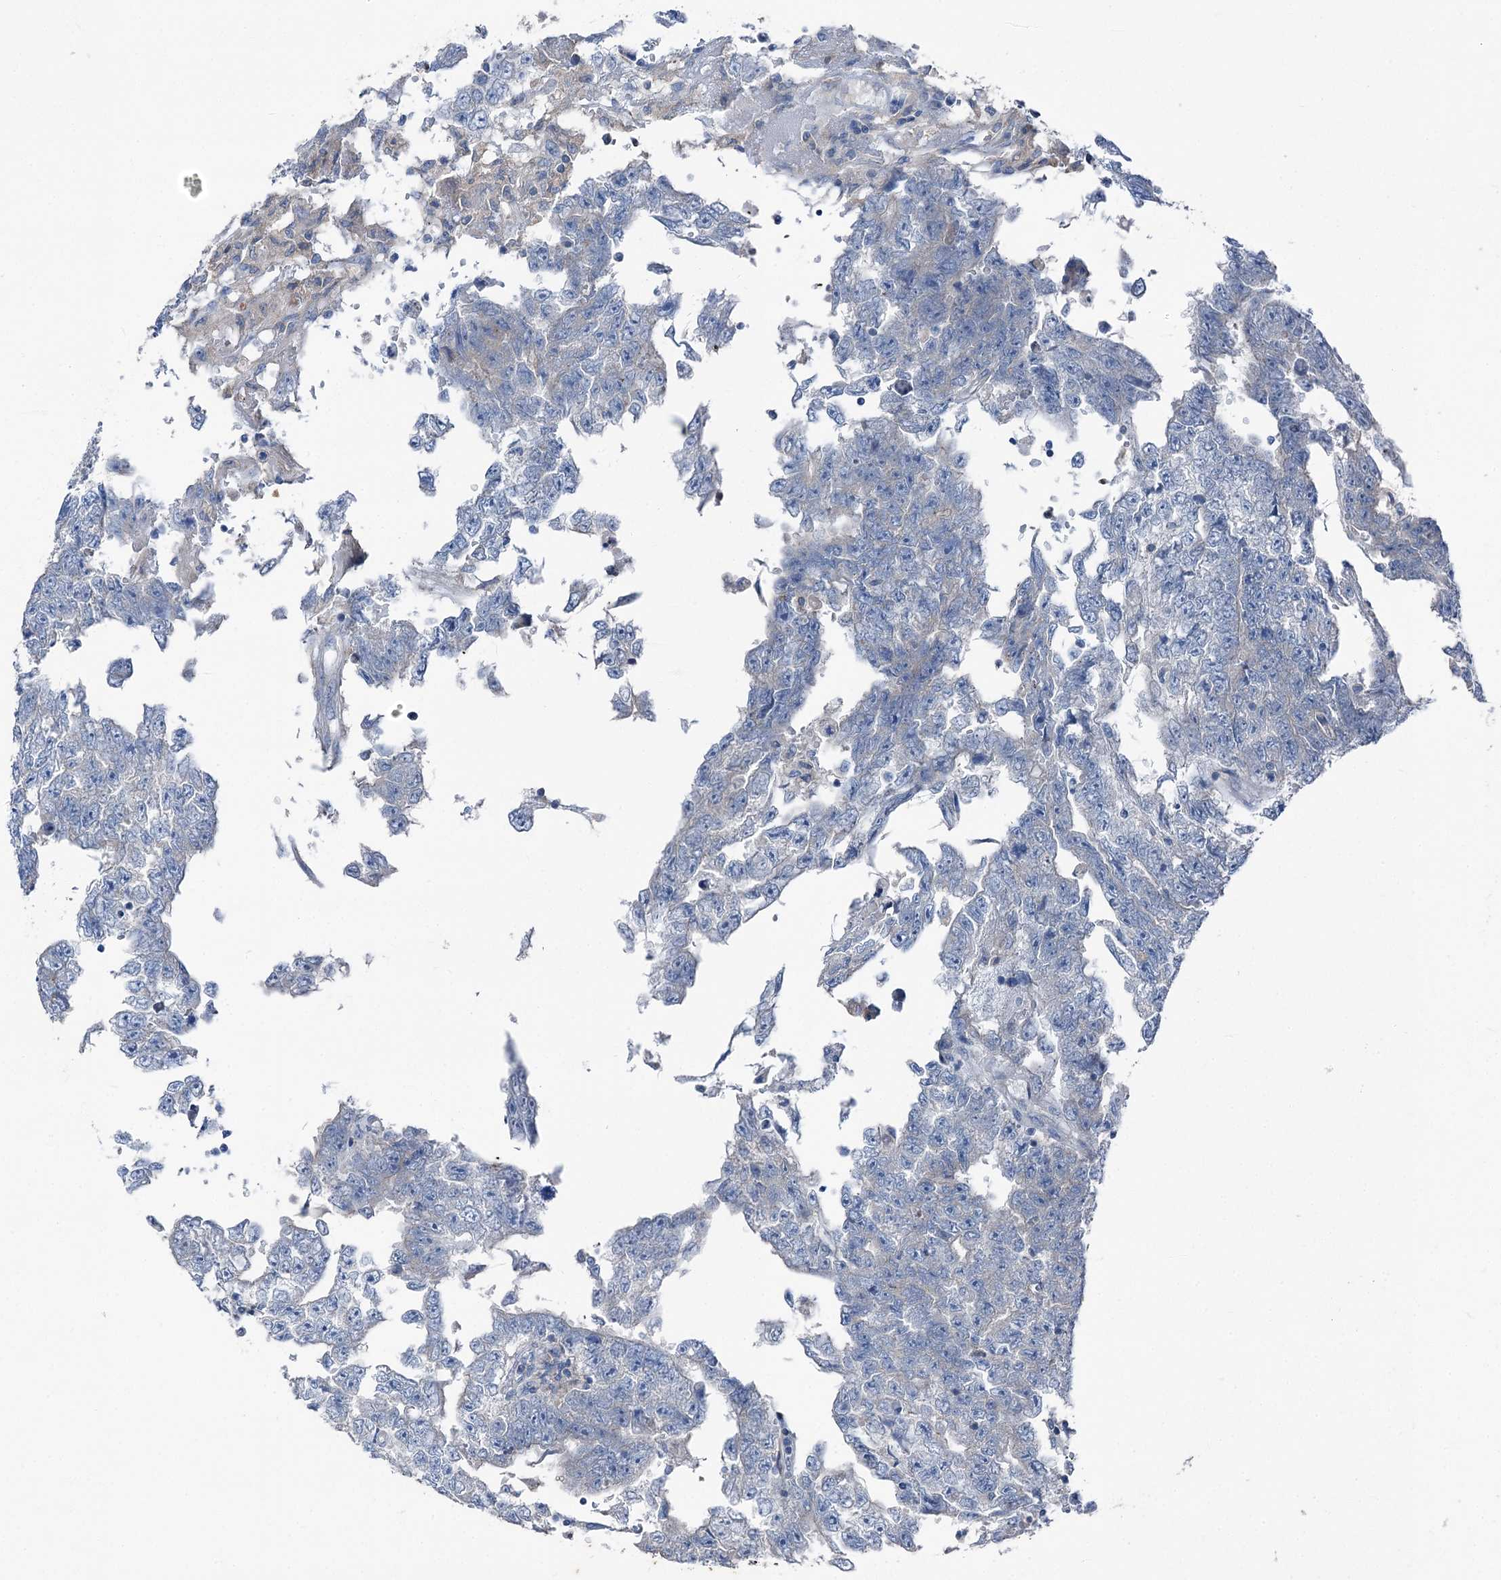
{"staining": {"intensity": "negative", "quantity": "none", "location": "none"}, "tissue": "testis cancer", "cell_type": "Tumor cells", "image_type": "cancer", "snomed": [{"axis": "morphology", "description": "Carcinoma, Embryonal, NOS"}, {"axis": "topography", "description": "Testis"}], "caption": "Protein analysis of testis cancer shows no significant staining in tumor cells.", "gene": "RUFY1", "patient": {"sex": "male", "age": 25}}